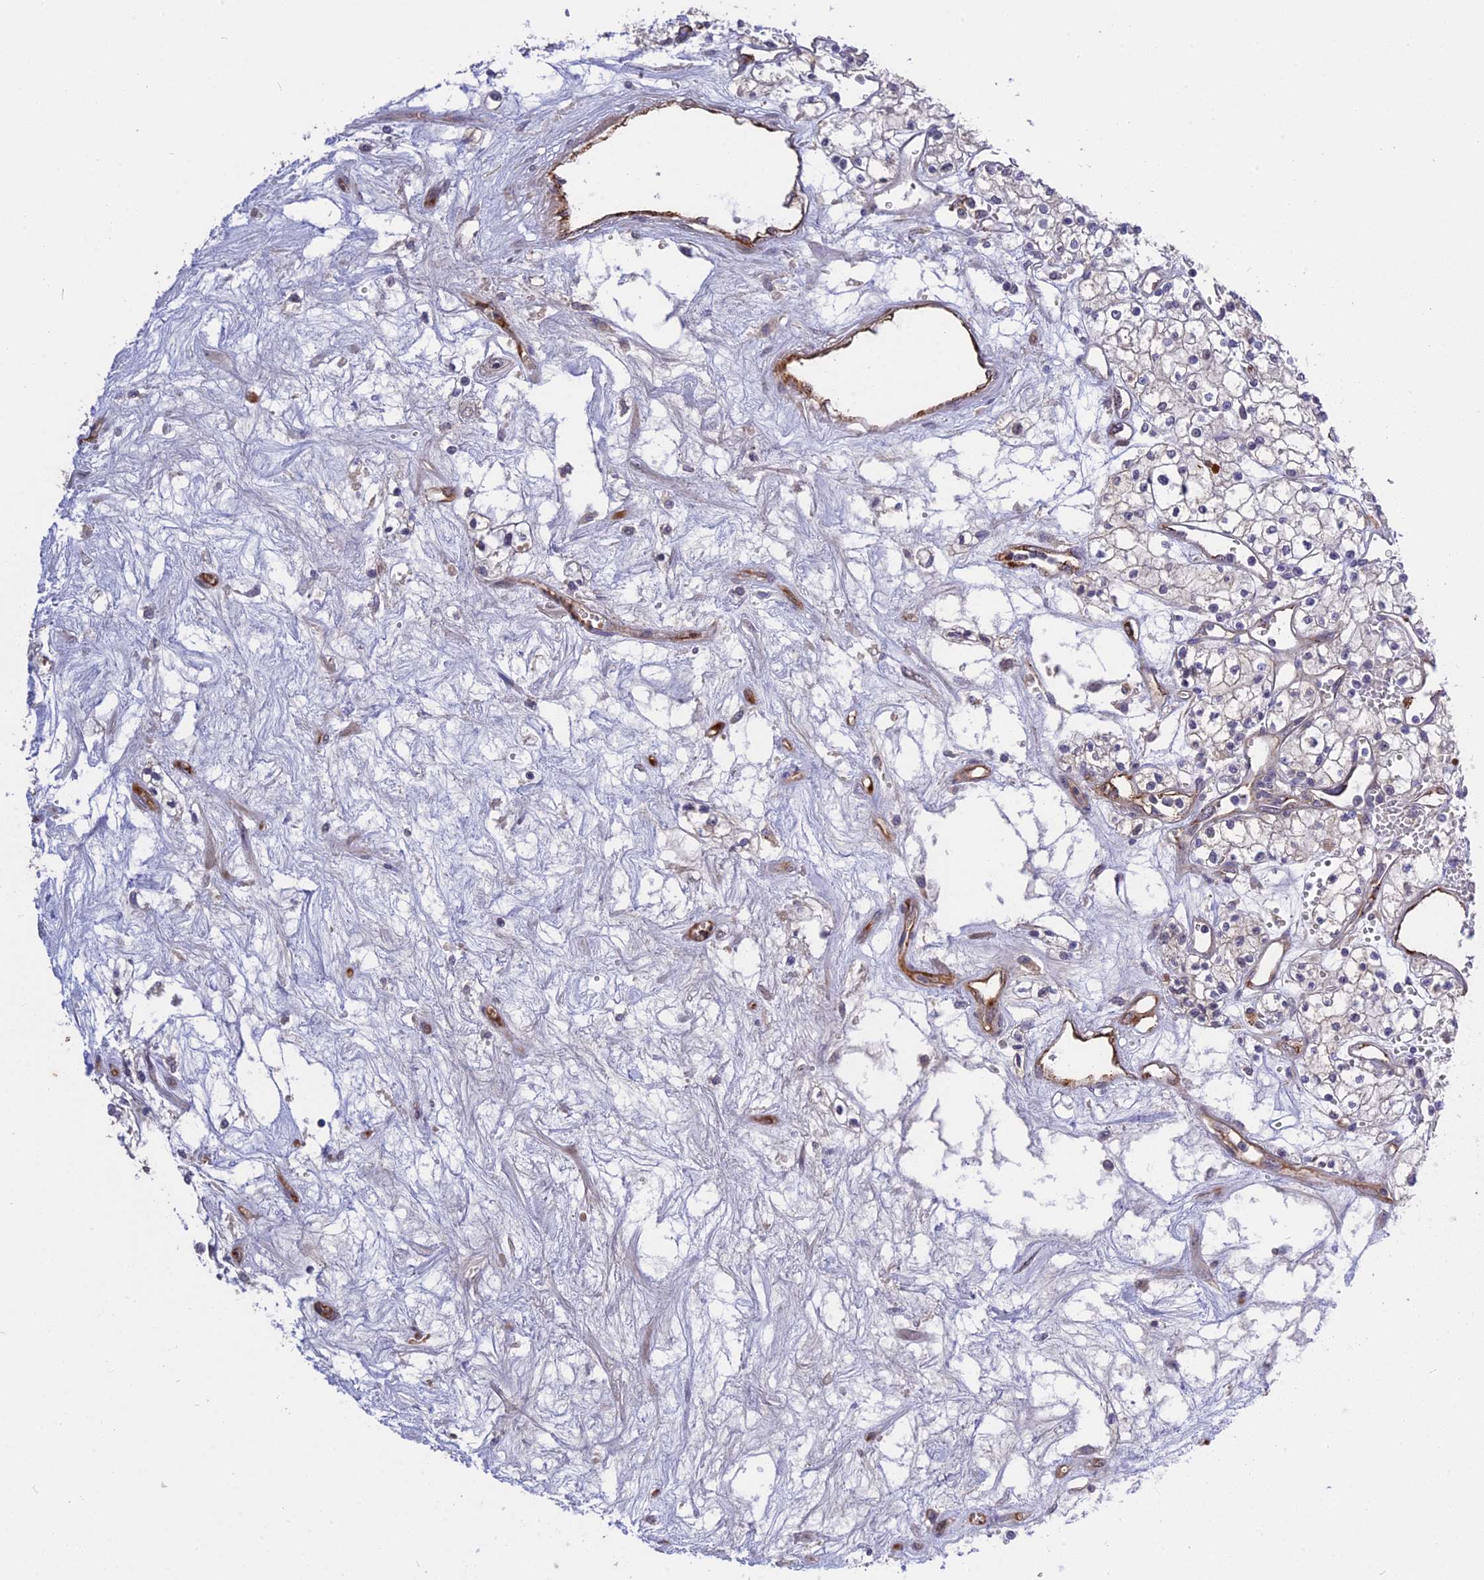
{"staining": {"intensity": "negative", "quantity": "none", "location": "none"}, "tissue": "renal cancer", "cell_type": "Tumor cells", "image_type": "cancer", "snomed": [{"axis": "morphology", "description": "Adenocarcinoma, NOS"}, {"axis": "topography", "description": "Kidney"}], "caption": "There is no significant positivity in tumor cells of renal cancer.", "gene": "MFSD2A", "patient": {"sex": "male", "age": 59}}